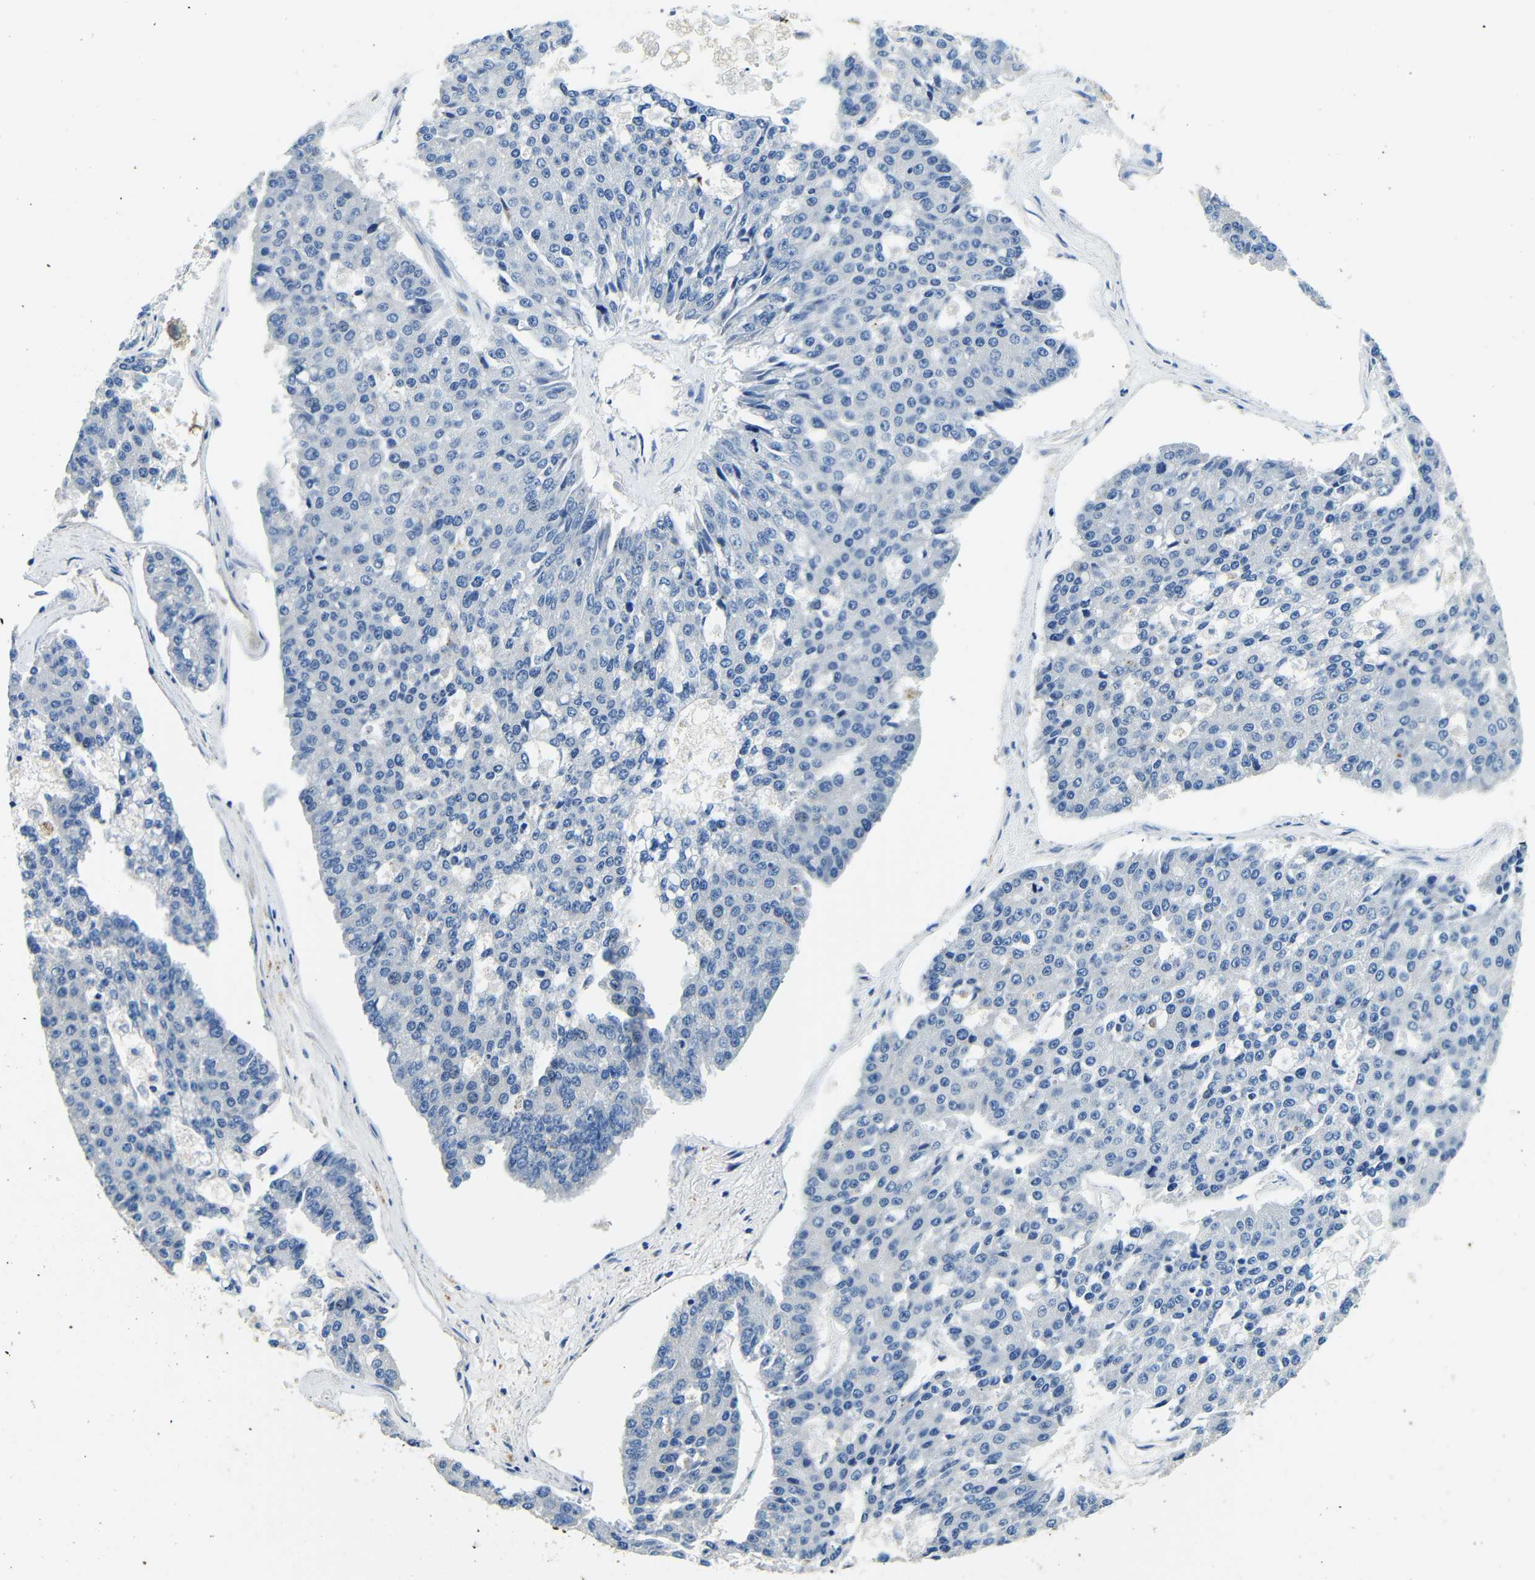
{"staining": {"intensity": "negative", "quantity": "none", "location": "none"}, "tissue": "pancreatic cancer", "cell_type": "Tumor cells", "image_type": "cancer", "snomed": [{"axis": "morphology", "description": "Adenocarcinoma, NOS"}, {"axis": "topography", "description": "Pancreas"}], "caption": "IHC image of neoplastic tissue: pancreatic cancer stained with DAB (3,3'-diaminobenzidine) shows no significant protein positivity in tumor cells. The staining is performed using DAB brown chromogen with nuclei counter-stained in using hematoxylin.", "gene": "FMO5", "patient": {"sex": "male", "age": 50}}